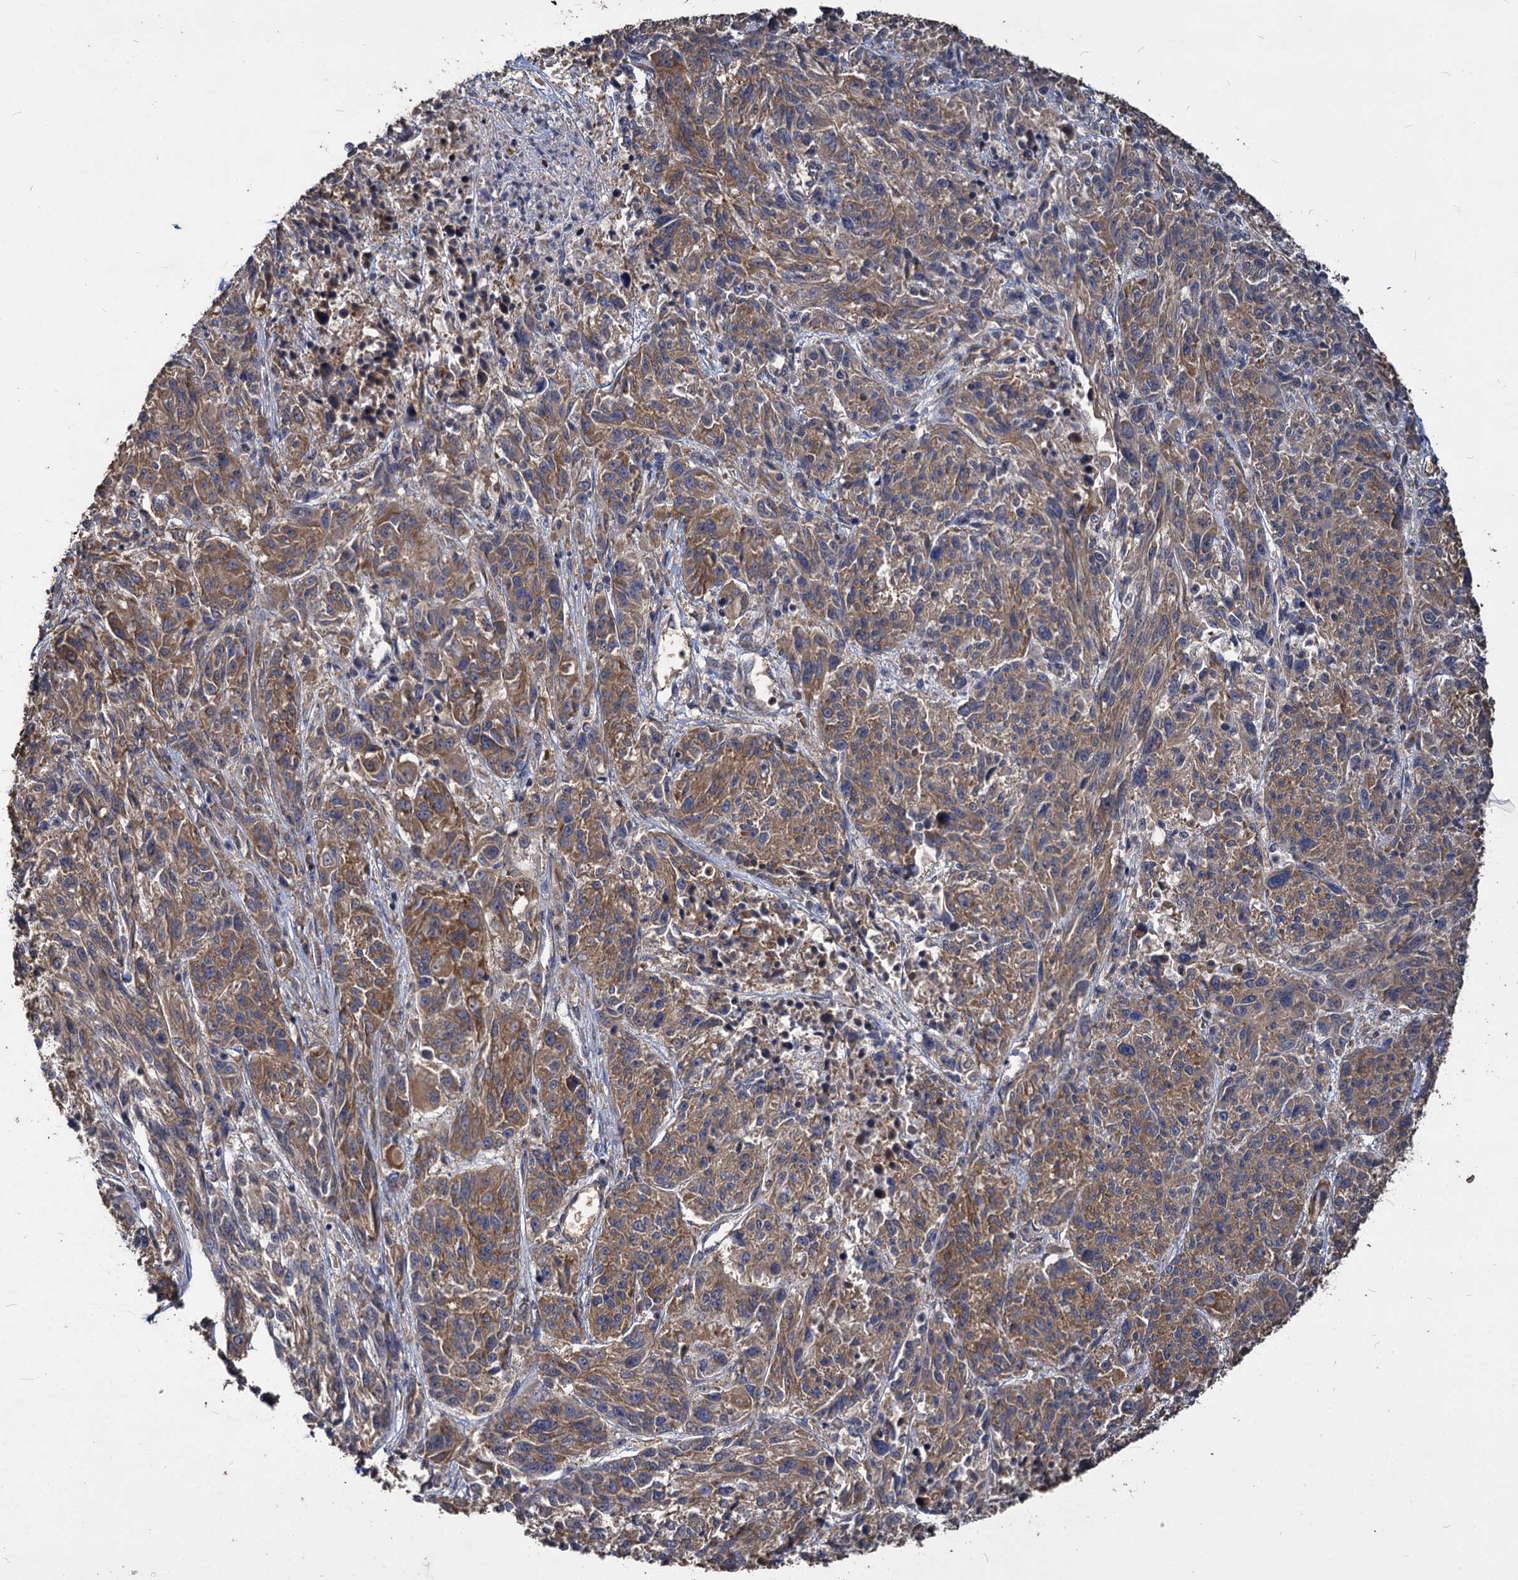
{"staining": {"intensity": "moderate", "quantity": ">75%", "location": "cytoplasmic/membranous"}, "tissue": "melanoma", "cell_type": "Tumor cells", "image_type": "cancer", "snomed": [{"axis": "morphology", "description": "Malignant melanoma, NOS"}, {"axis": "topography", "description": "Skin"}], "caption": "Protein expression analysis of human melanoma reveals moderate cytoplasmic/membranous staining in approximately >75% of tumor cells.", "gene": "VPS51", "patient": {"sex": "male", "age": 53}}